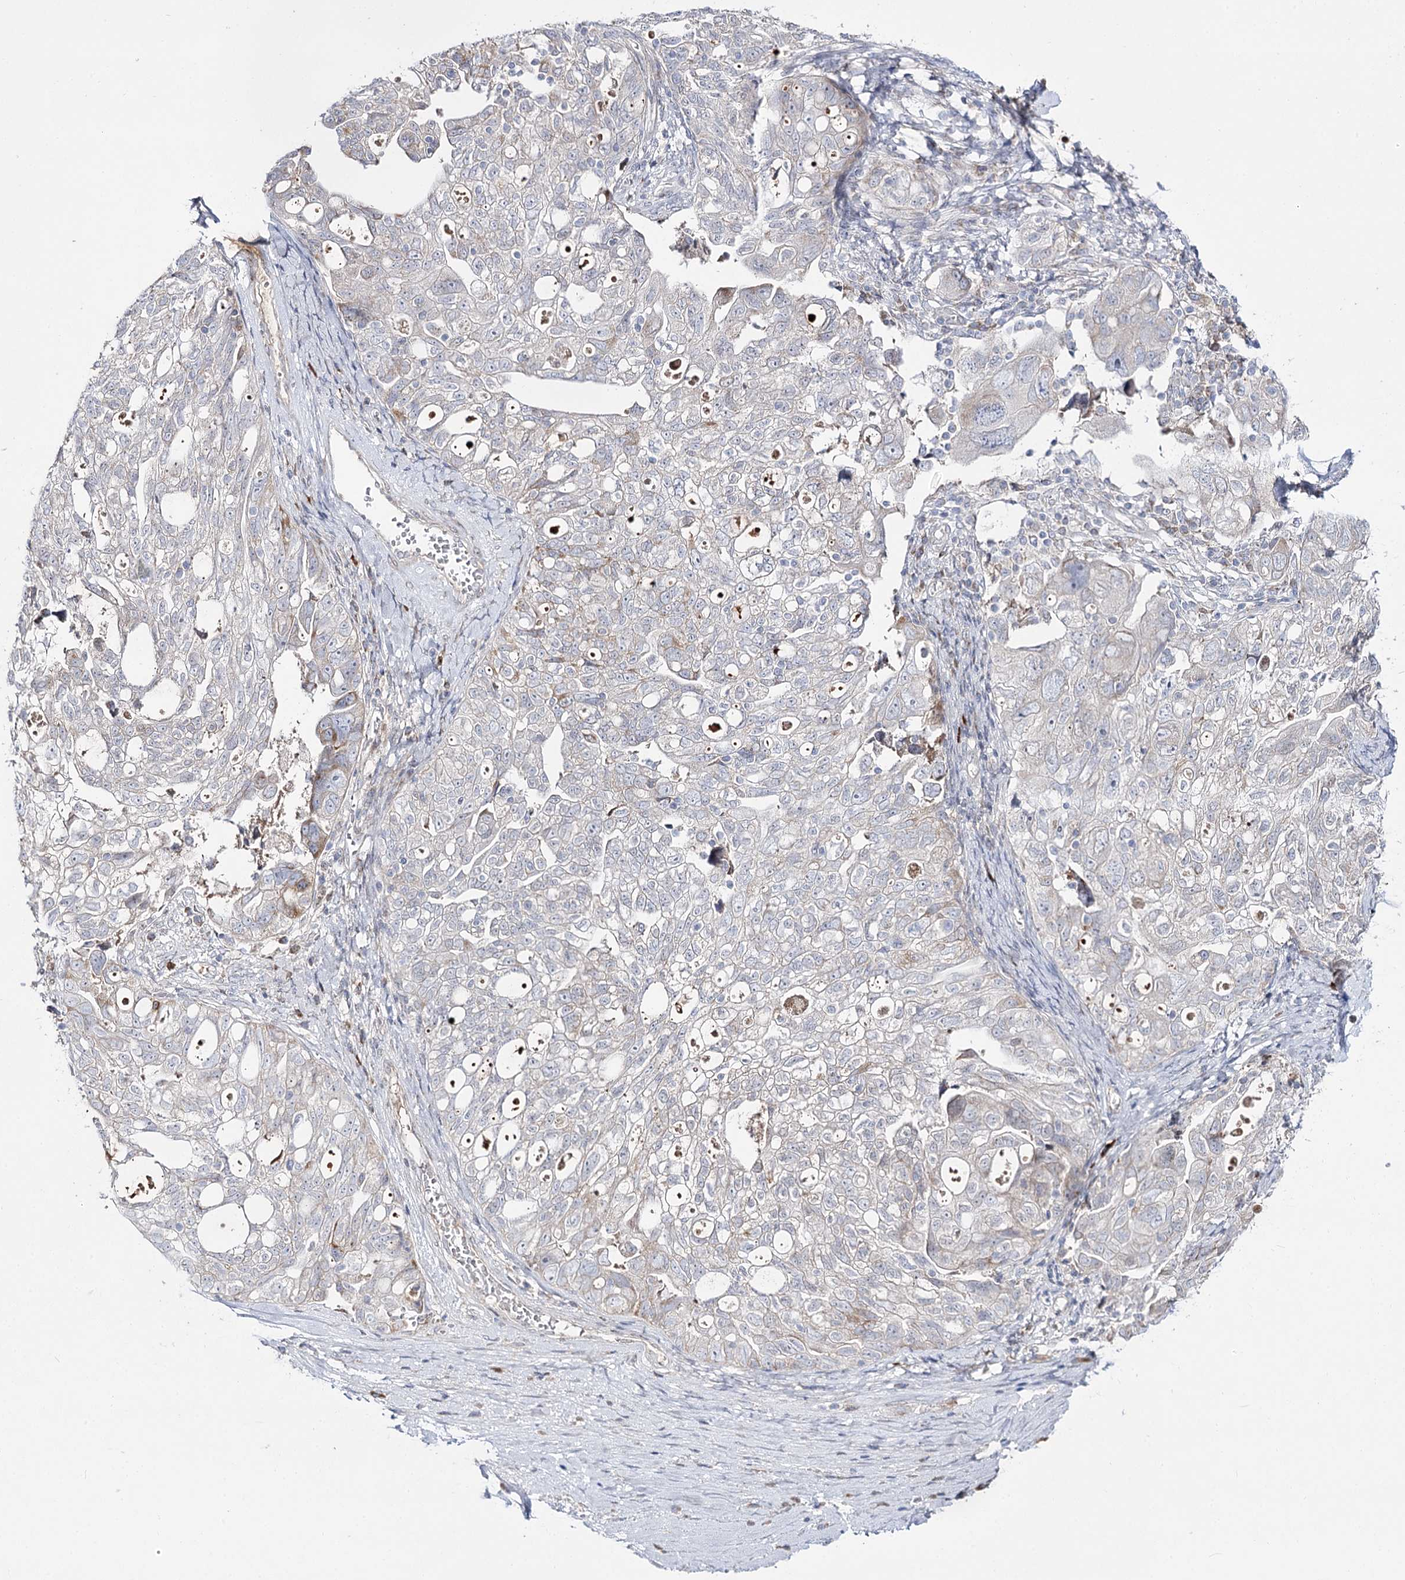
{"staining": {"intensity": "negative", "quantity": "none", "location": "none"}, "tissue": "ovarian cancer", "cell_type": "Tumor cells", "image_type": "cancer", "snomed": [{"axis": "morphology", "description": "Carcinoma, NOS"}, {"axis": "morphology", "description": "Cystadenocarcinoma, serous, NOS"}, {"axis": "topography", "description": "Ovary"}], "caption": "This is an immunohistochemistry micrograph of human ovarian cancer. There is no staining in tumor cells.", "gene": "C11orf80", "patient": {"sex": "female", "age": 69}}